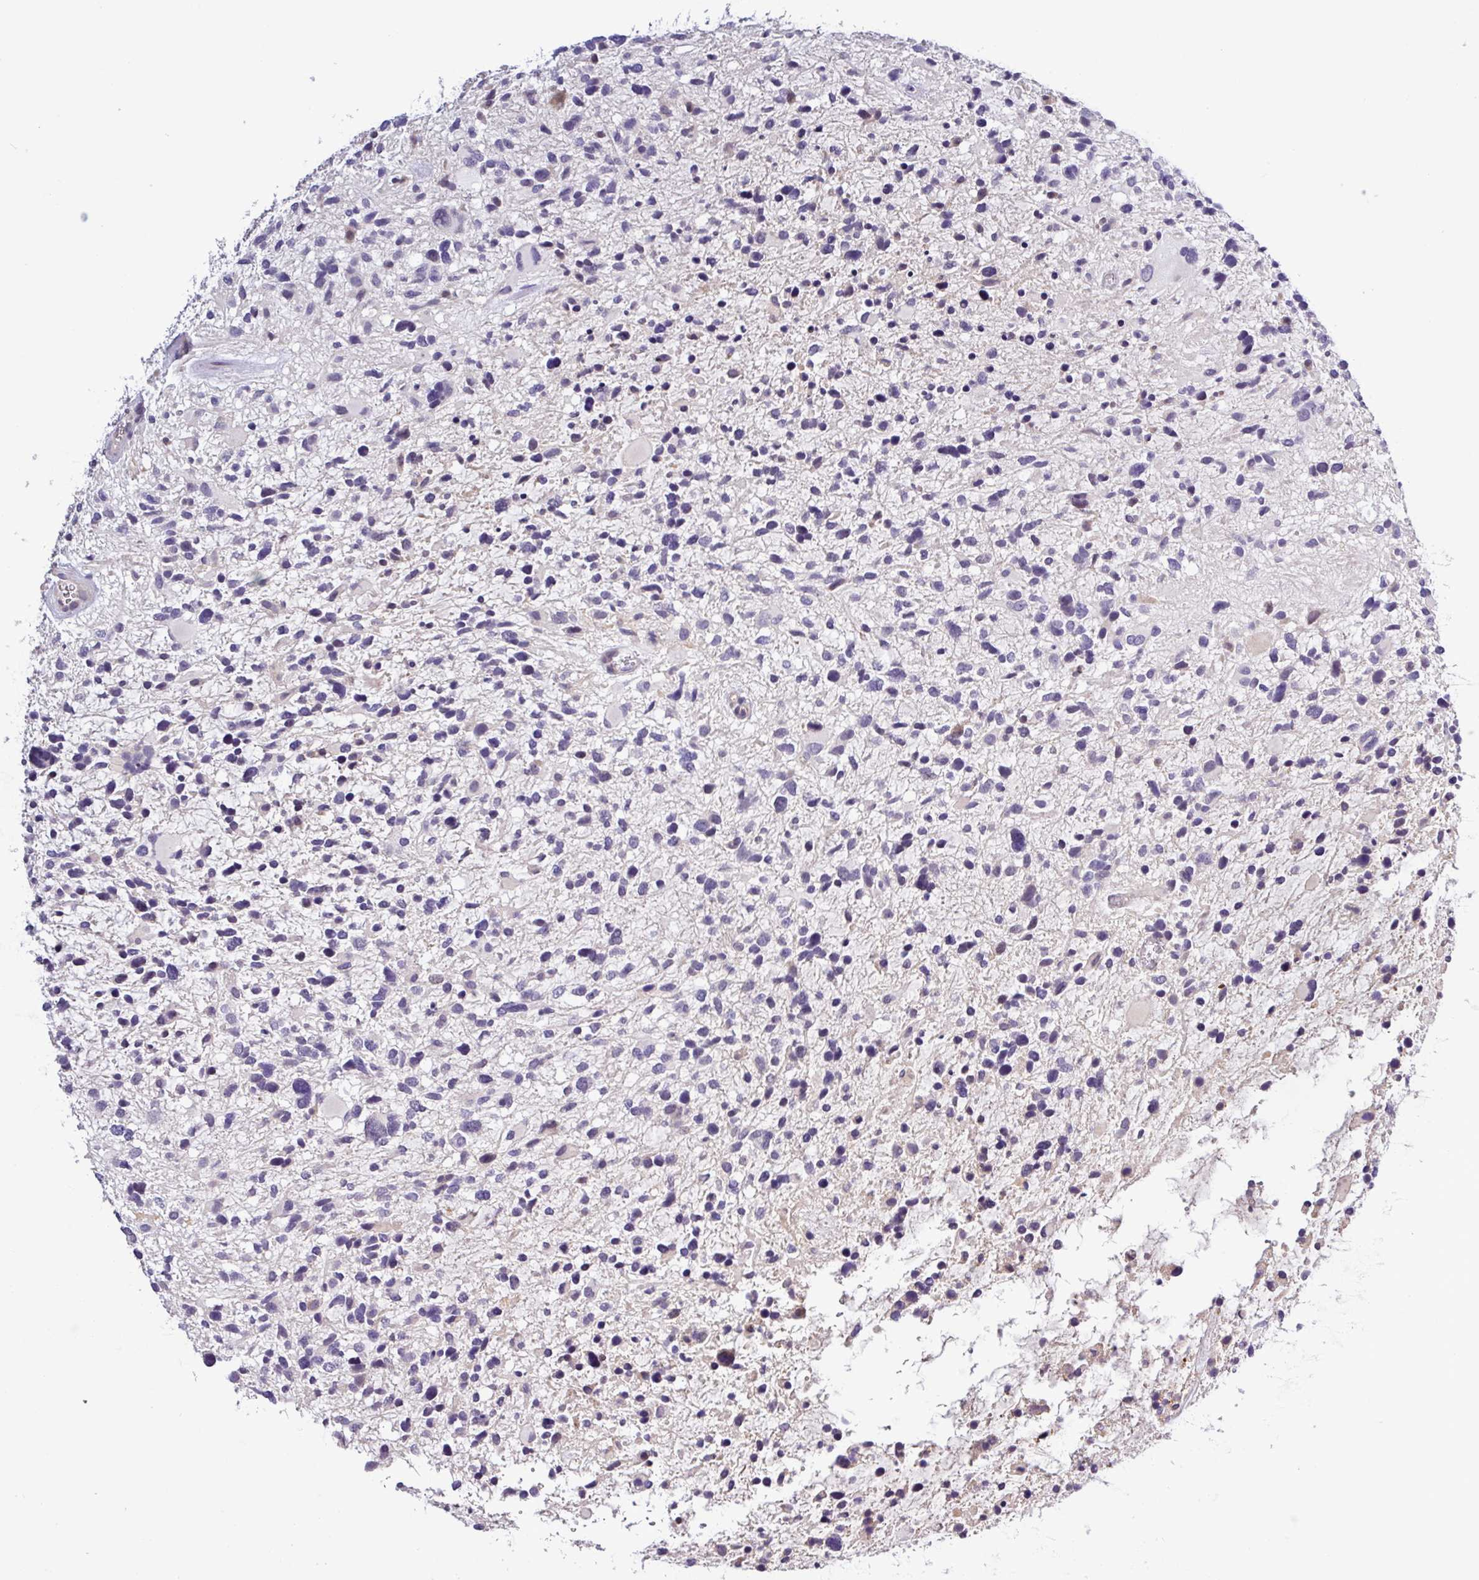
{"staining": {"intensity": "negative", "quantity": "none", "location": "none"}, "tissue": "glioma", "cell_type": "Tumor cells", "image_type": "cancer", "snomed": [{"axis": "morphology", "description": "Glioma, malignant, High grade"}, {"axis": "topography", "description": "Brain"}], "caption": "Tumor cells show no significant positivity in high-grade glioma (malignant).", "gene": "SFTPB", "patient": {"sex": "female", "age": 11}}